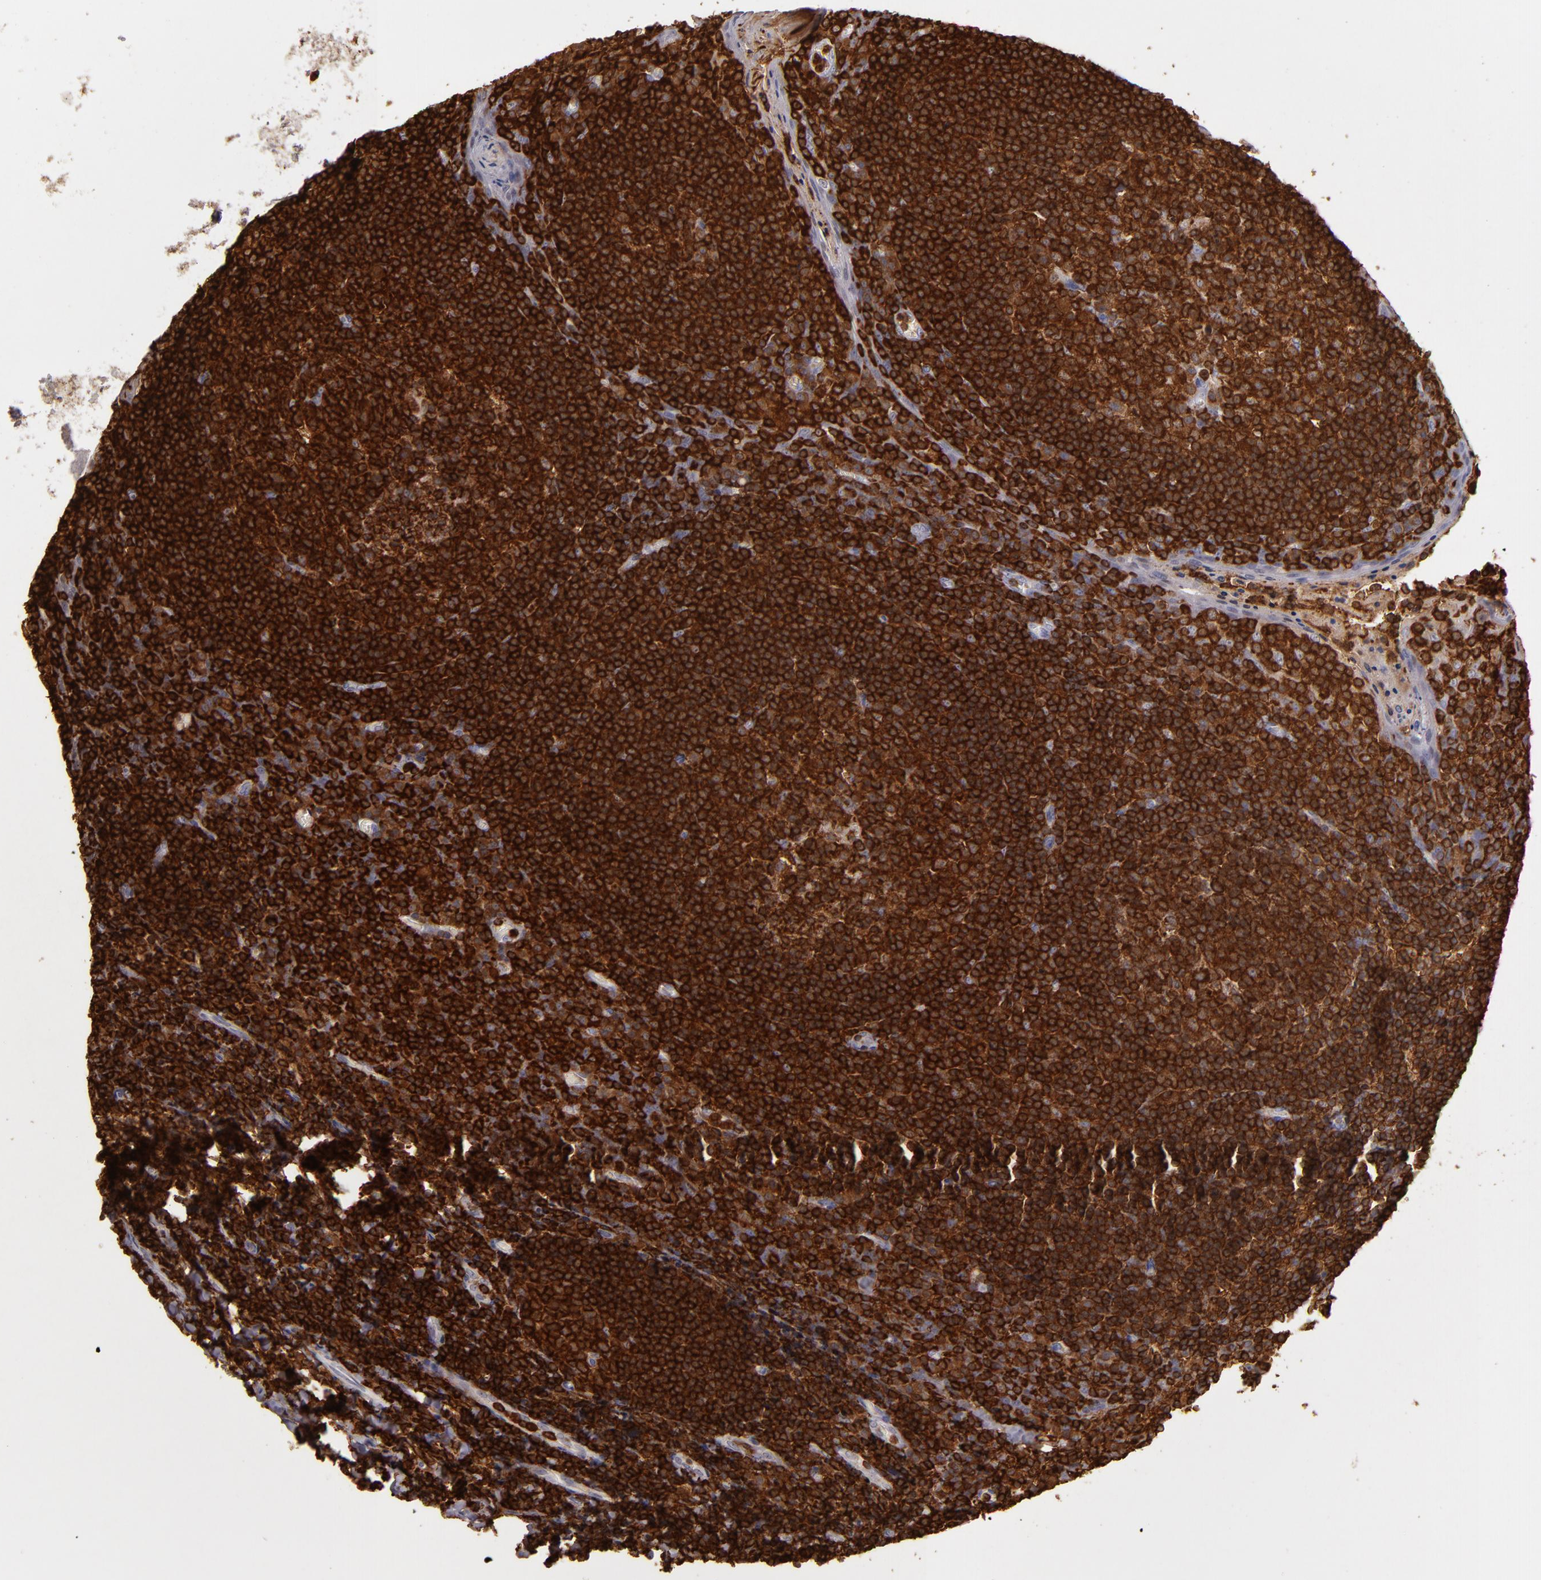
{"staining": {"intensity": "strong", "quantity": ">75%", "location": "cytoplasmic/membranous"}, "tissue": "tonsil", "cell_type": "Germinal center cells", "image_type": "normal", "snomed": [{"axis": "morphology", "description": "Normal tissue, NOS"}, {"axis": "topography", "description": "Tonsil"}], "caption": "IHC of normal human tonsil displays high levels of strong cytoplasmic/membranous expression in about >75% of germinal center cells.", "gene": "WAS", "patient": {"sex": "male", "age": 31}}